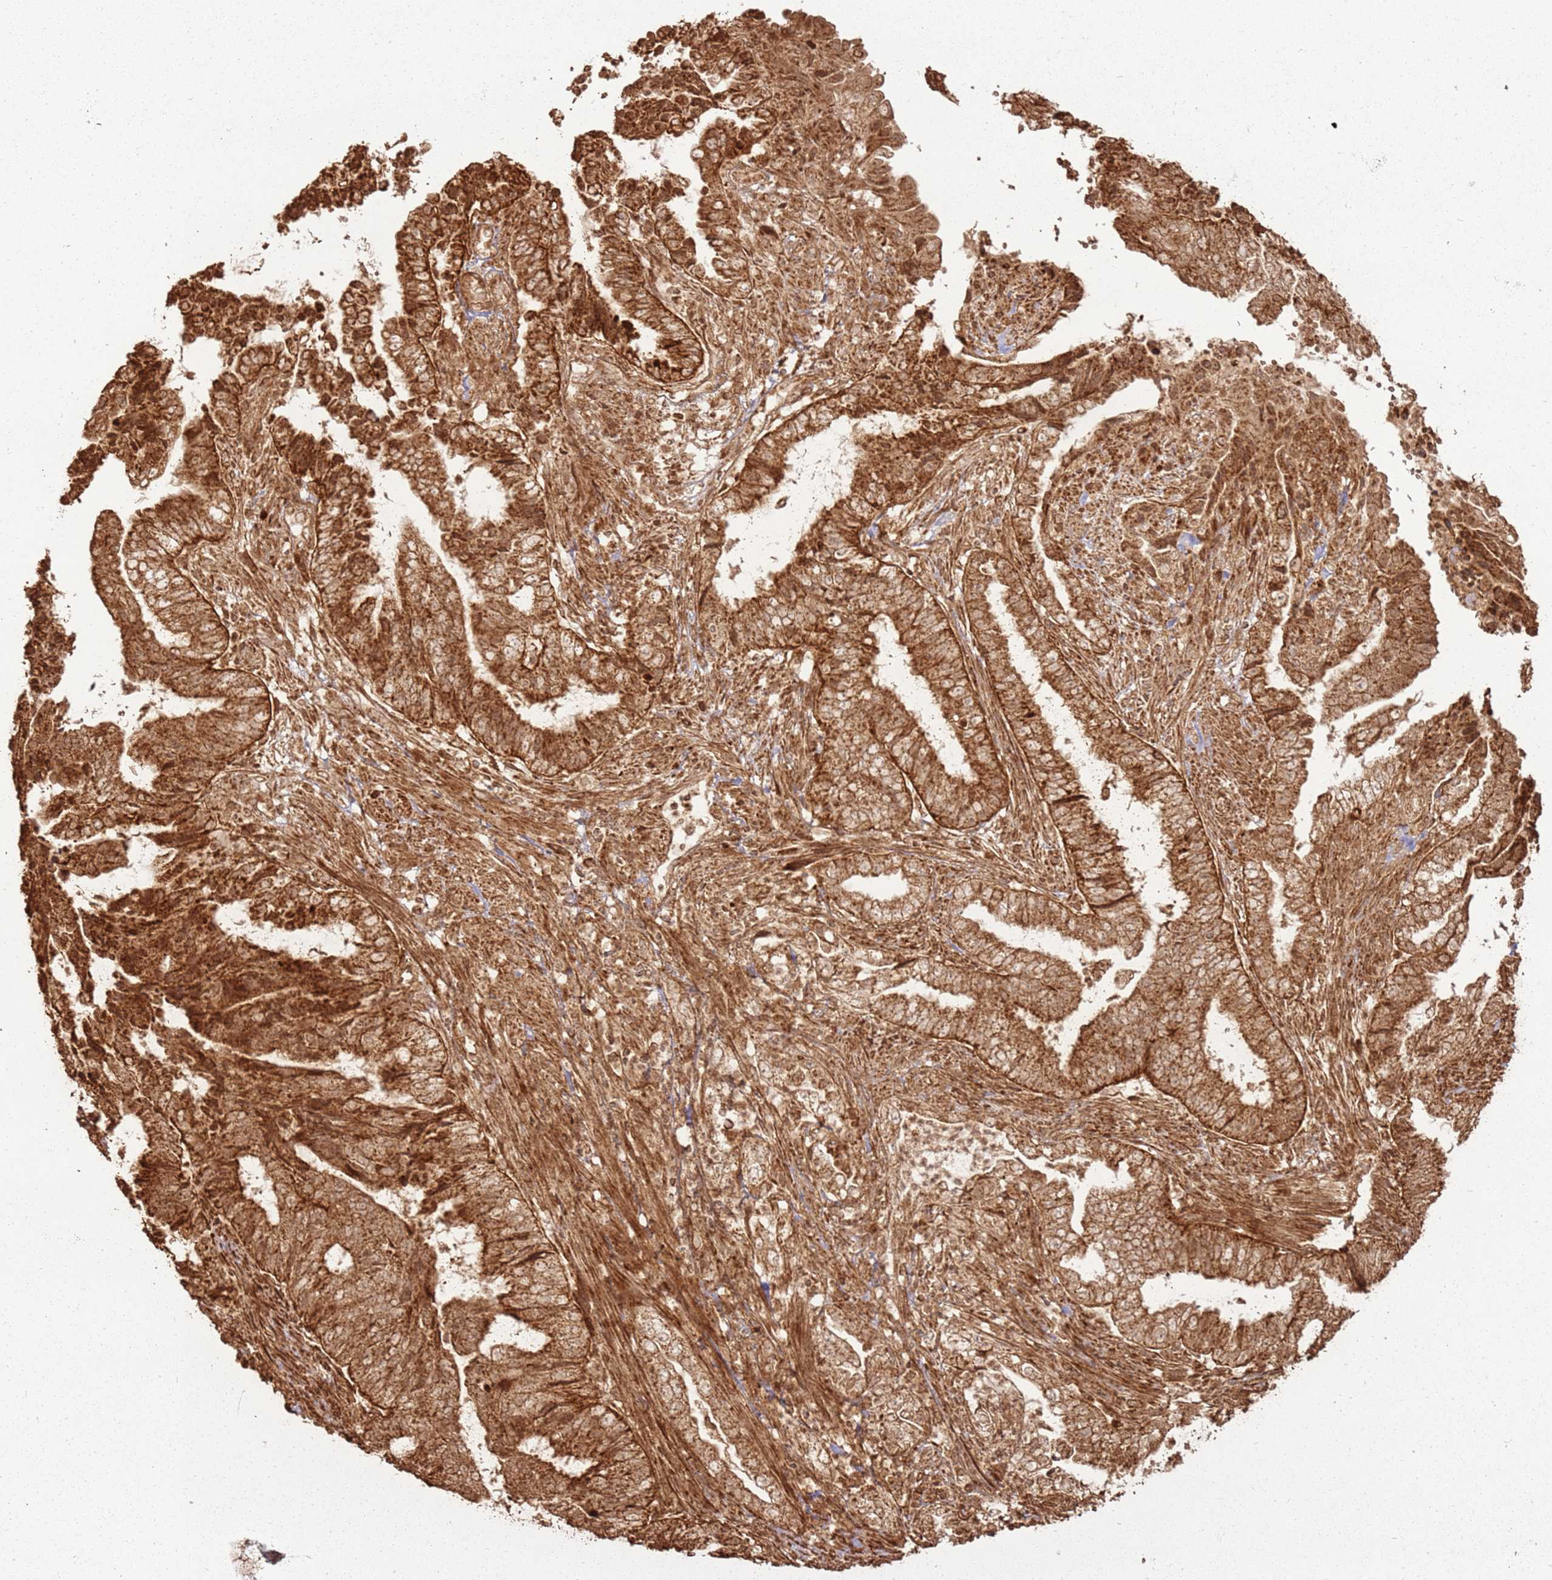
{"staining": {"intensity": "strong", "quantity": ">75%", "location": "cytoplasmic/membranous"}, "tissue": "endometrial cancer", "cell_type": "Tumor cells", "image_type": "cancer", "snomed": [{"axis": "morphology", "description": "Adenocarcinoma, NOS"}, {"axis": "topography", "description": "Endometrium"}], "caption": "Human endometrial cancer stained for a protein (brown) shows strong cytoplasmic/membranous positive expression in approximately >75% of tumor cells.", "gene": "MRPS6", "patient": {"sex": "female", "age": 51}}